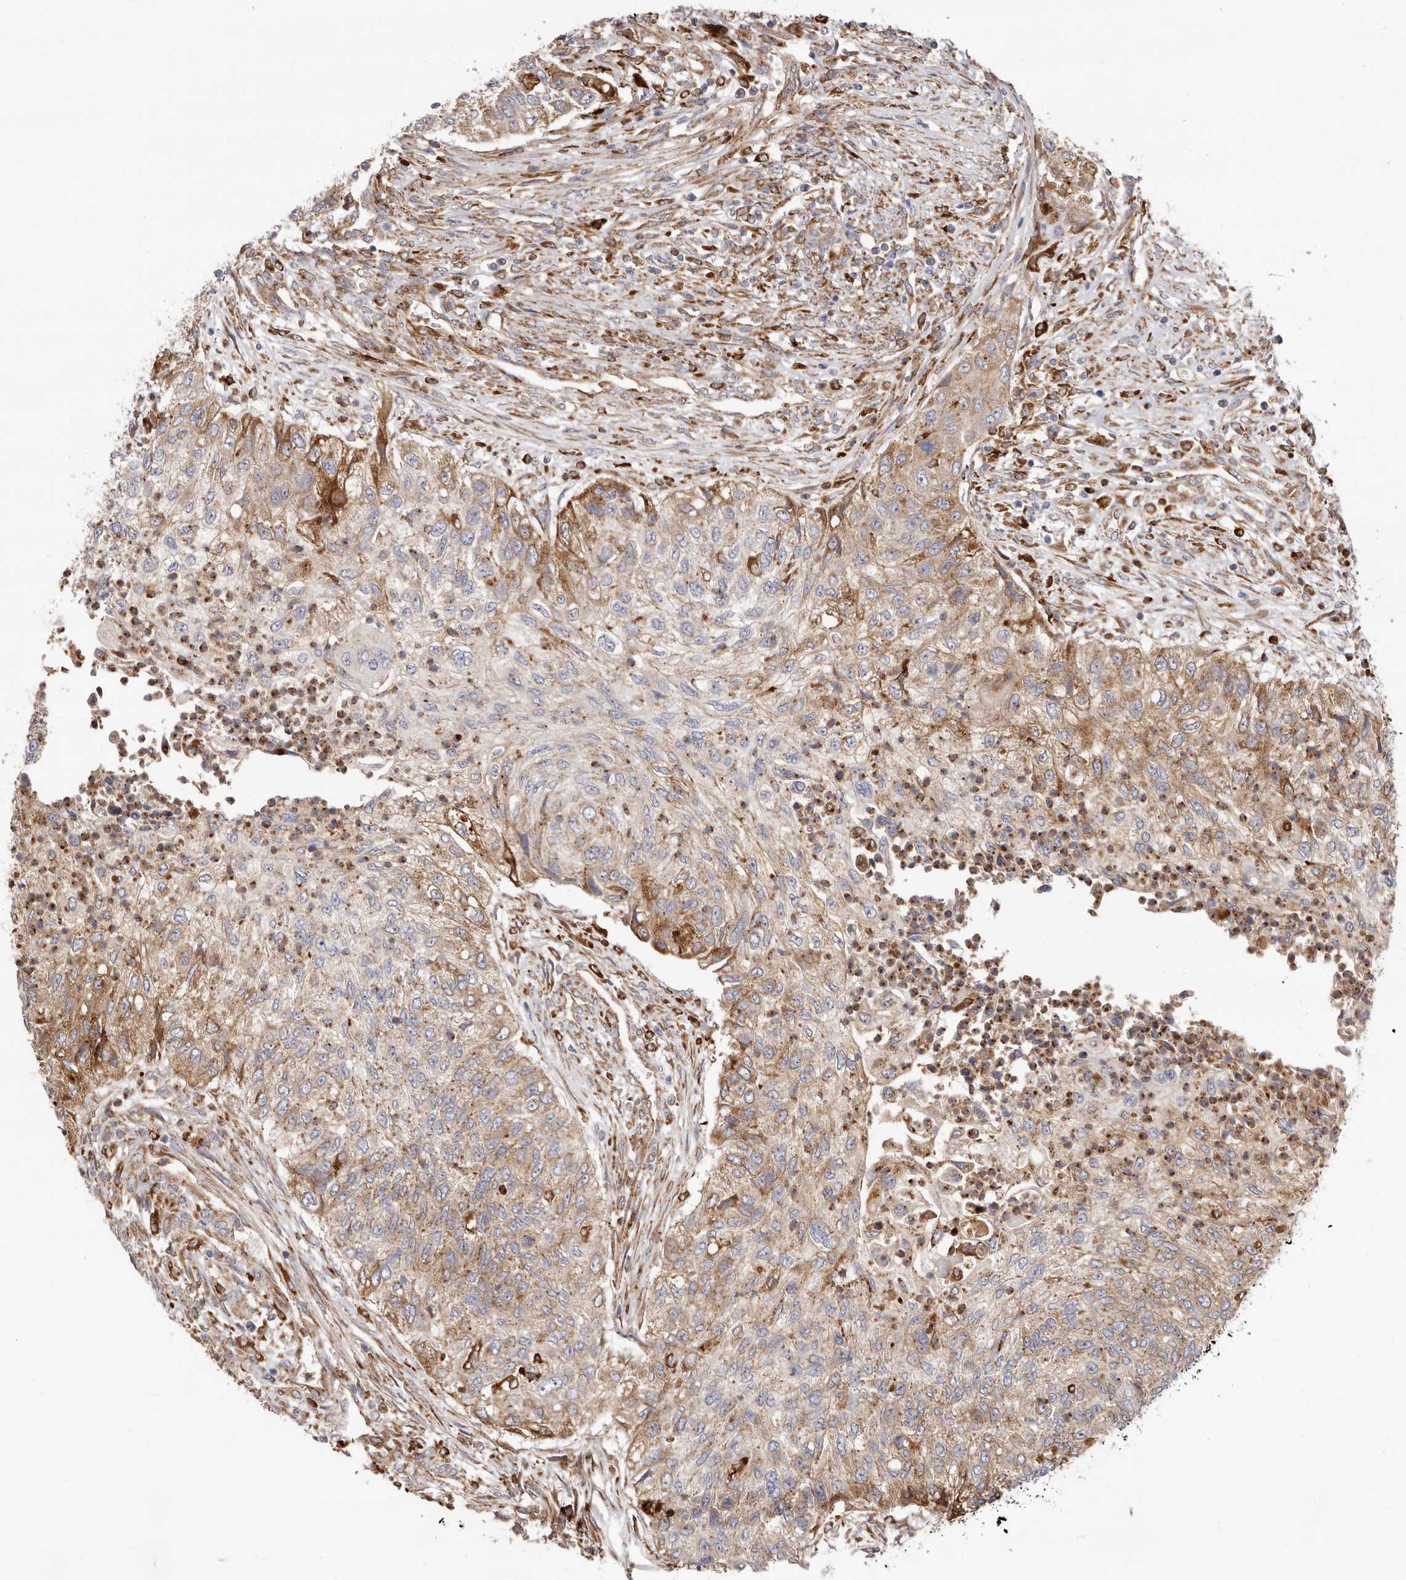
{"staining": {"intensity": "moderate", "quantity": ">75%", "location": "cytoplasmic/membranous"}, "tissue": "urothelial cancer", "cell_type": "Tumor cells", "image_type": "cancer", "snomed": [{"axis": "morphology", "description": "Urothelial carcinoma, High grade"}, {"axis": "topography", "description": "Urinary bladder"}], "caption": "High-grade urothelial carcinoma stained for a protein reveals moderate cytoplasmic/membranous positivity in tumor cells.", "gene": "GRN", "patient": {"sex": "female", "age": 60}}